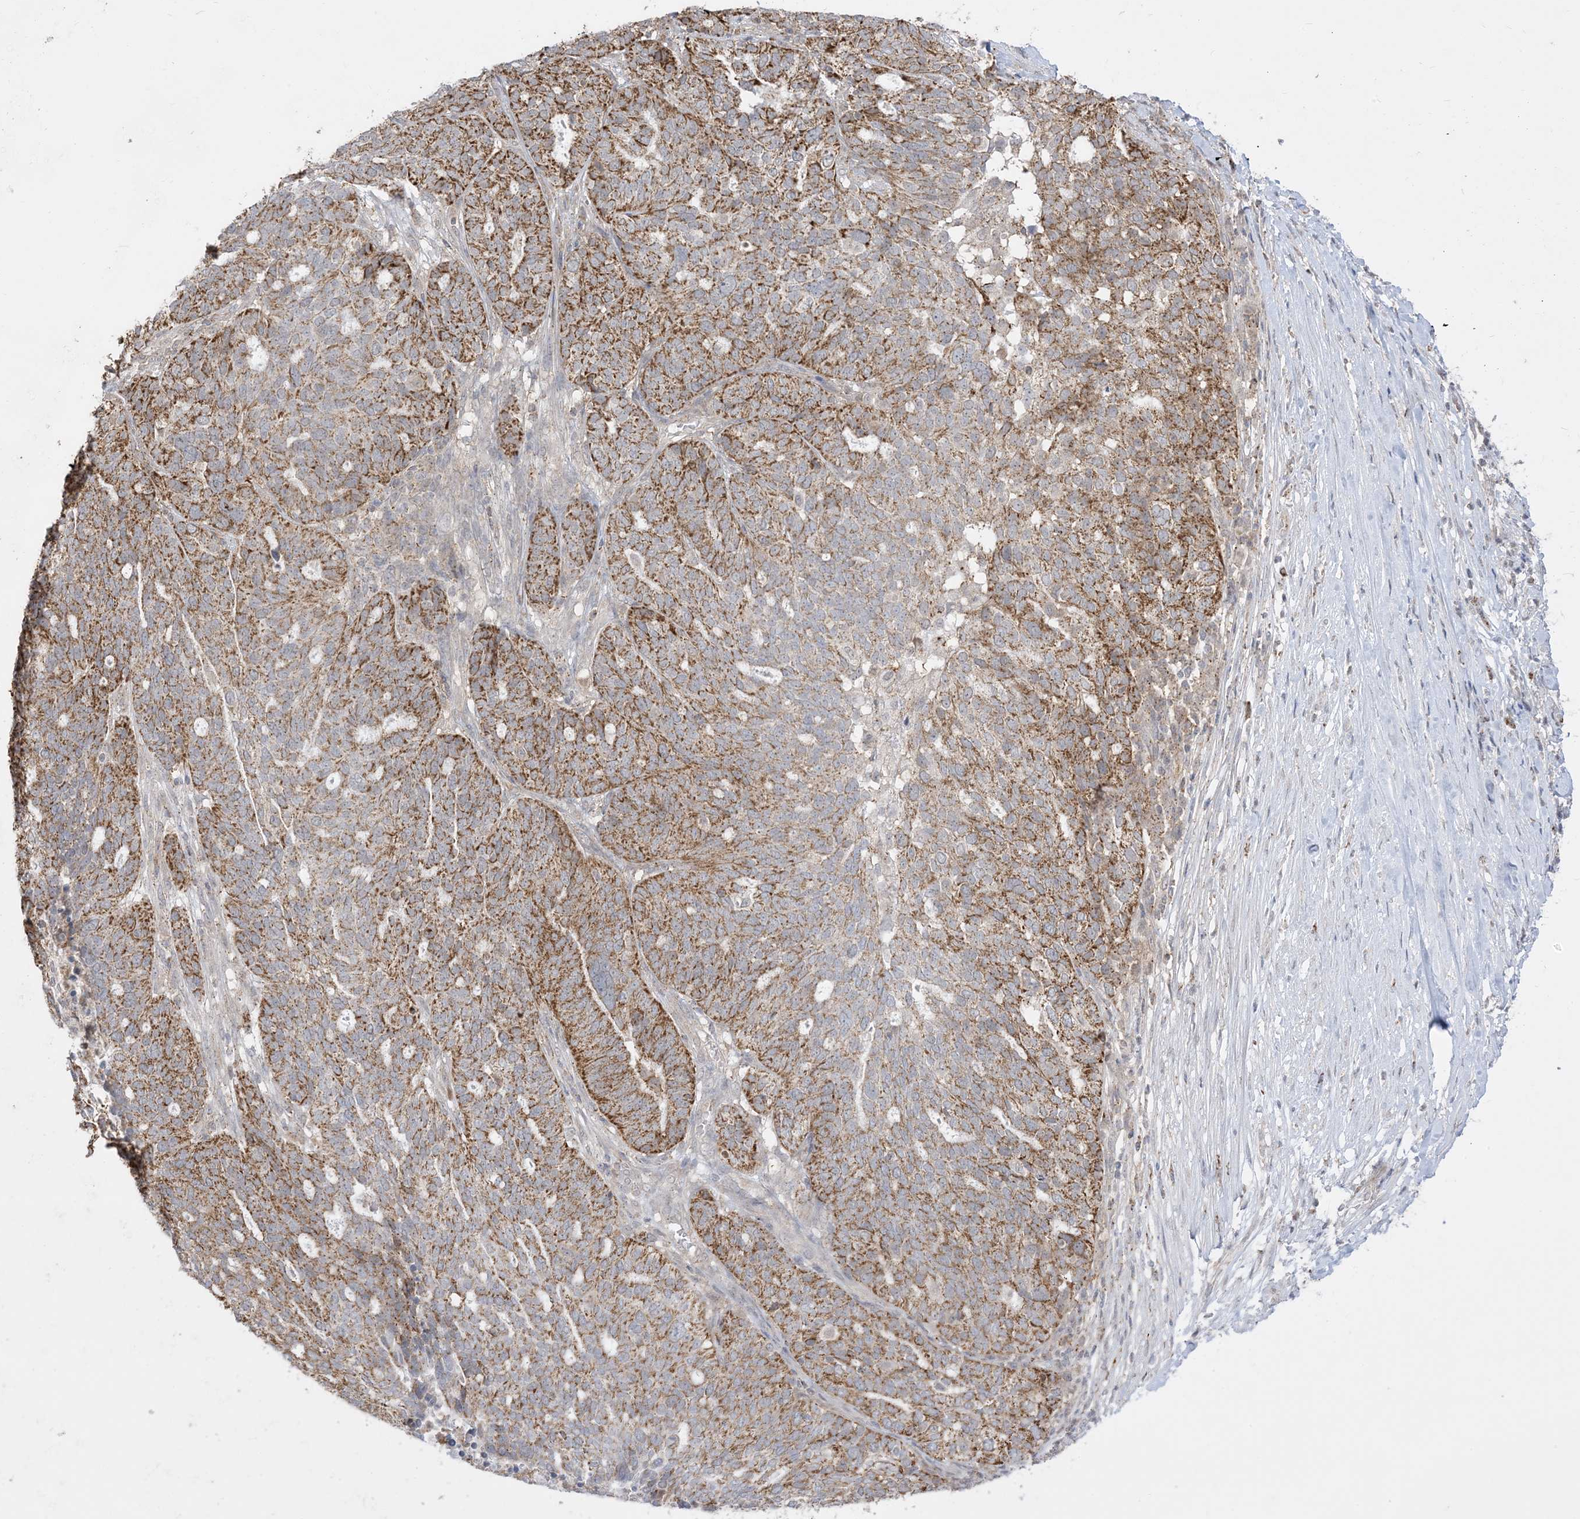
{"staining": {"intensity": "moderate", "quantity": ">75%", "location": "cytoplasmic/membranous"}, "tissue": "ovarian cancer", "cell_type": "Tumor cells", "image_type": "cancer", "snomed": [{"axis": "morphology", "description": "Cystadenocarcinoma, serous, NOS"}, {"axis": "topography", "description": "Ovary"}], "caption": "A brown stain shows moderate cytoplasmic/membranous staining of a protein in human serous cystadenocarcinoma (ovarian) tumor cells.", "gene": "KANSL3", "patient": {"sex": "female", "age": 59}}